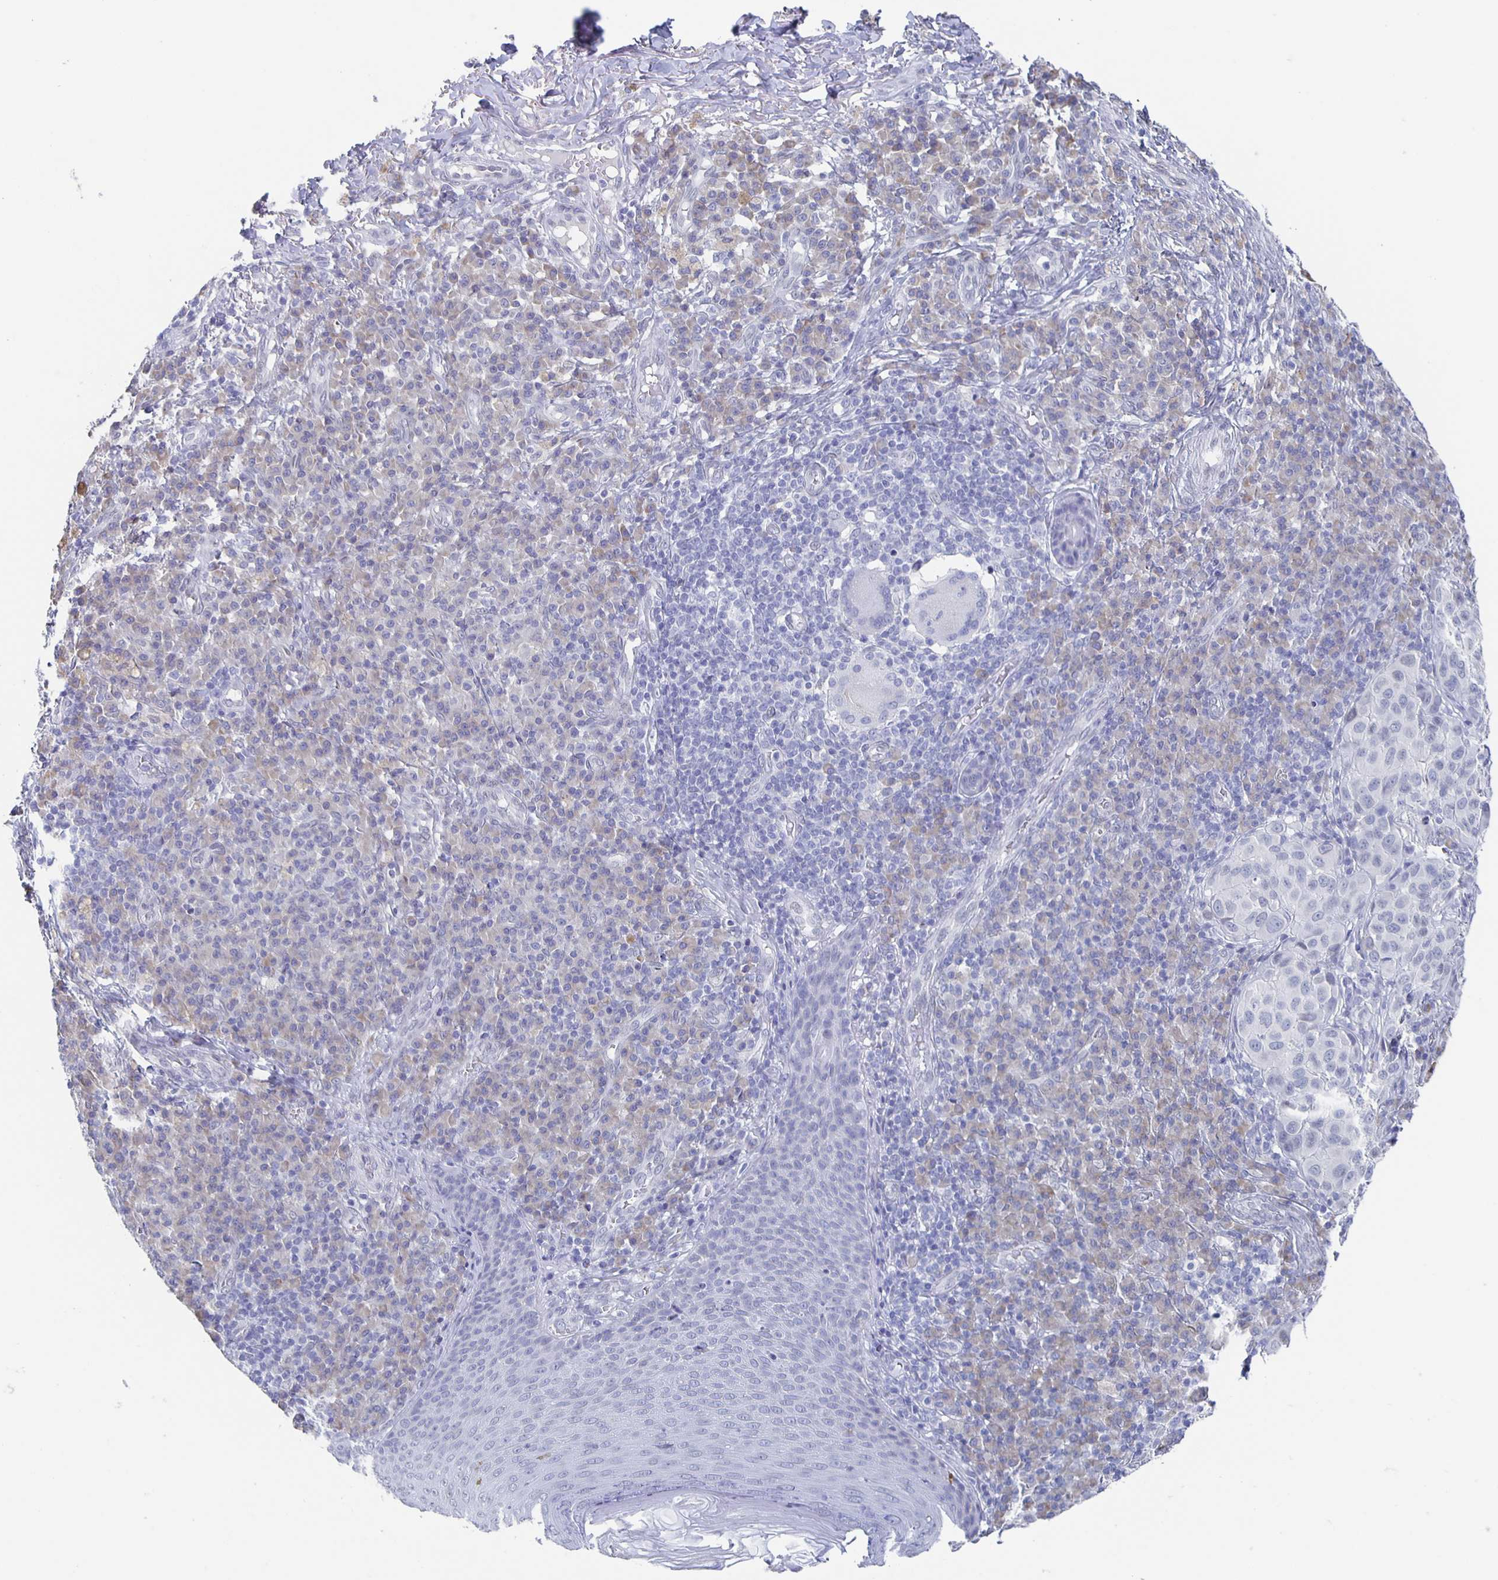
{"staining": {"intensity": "negative", "quantity": "none", "location": "none"}, "tissue": "melanoma", "cell_type": "Tumor cells", "image_type": "cancer", "snomed": [{"axis": "morphology", "description": "Malignant melanoma, NOS"}, {"axis": "topography", "description": "Skin"}], "caption": "DAB immunohistochemical staining of human malignant melanoma displays no significant positivity in tumor cells.", "gene": "CCDC17", "patient": {"sex": "male", "age": 38}}